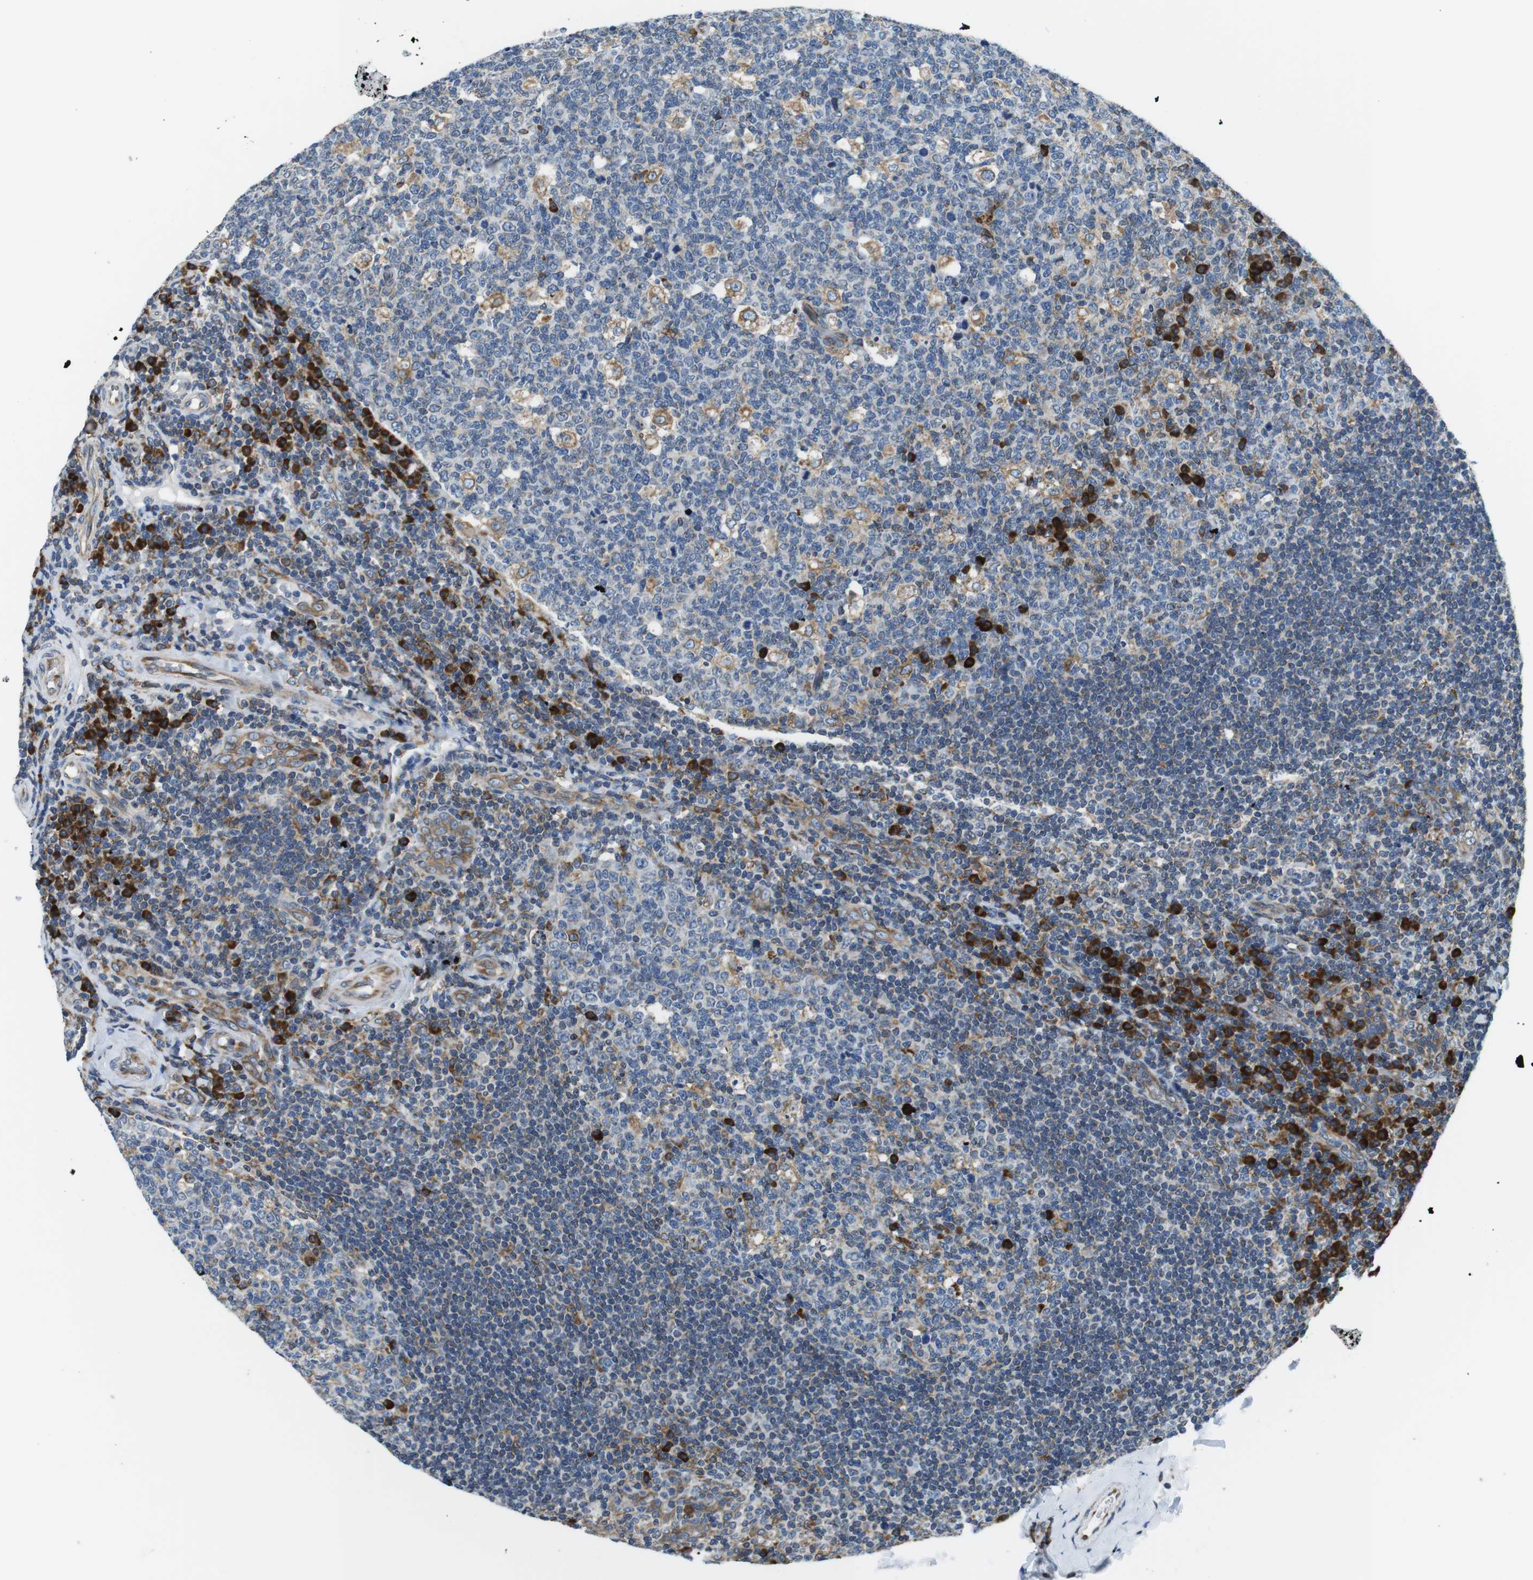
{"staining": {"intensity": "moderate", "quantity": "<25%", "location": "cytoplasmic/membranous"}, "tissue": "tonsil", "cell_type": "Germinal center cells", "image_type": "normal", "snomed": [{"axis": "morphology", "description": "Normal tissue, NOS"}, {"axis": "topography", "description": "Tonsil"}], "caption": "Protein staining of benign tonsil displays moderate cytoplasmic/membranous staining in approximately <25% of germinal center cells.", "gene": "UGGT1", "patient": {"sex": "male", "age": 17}}